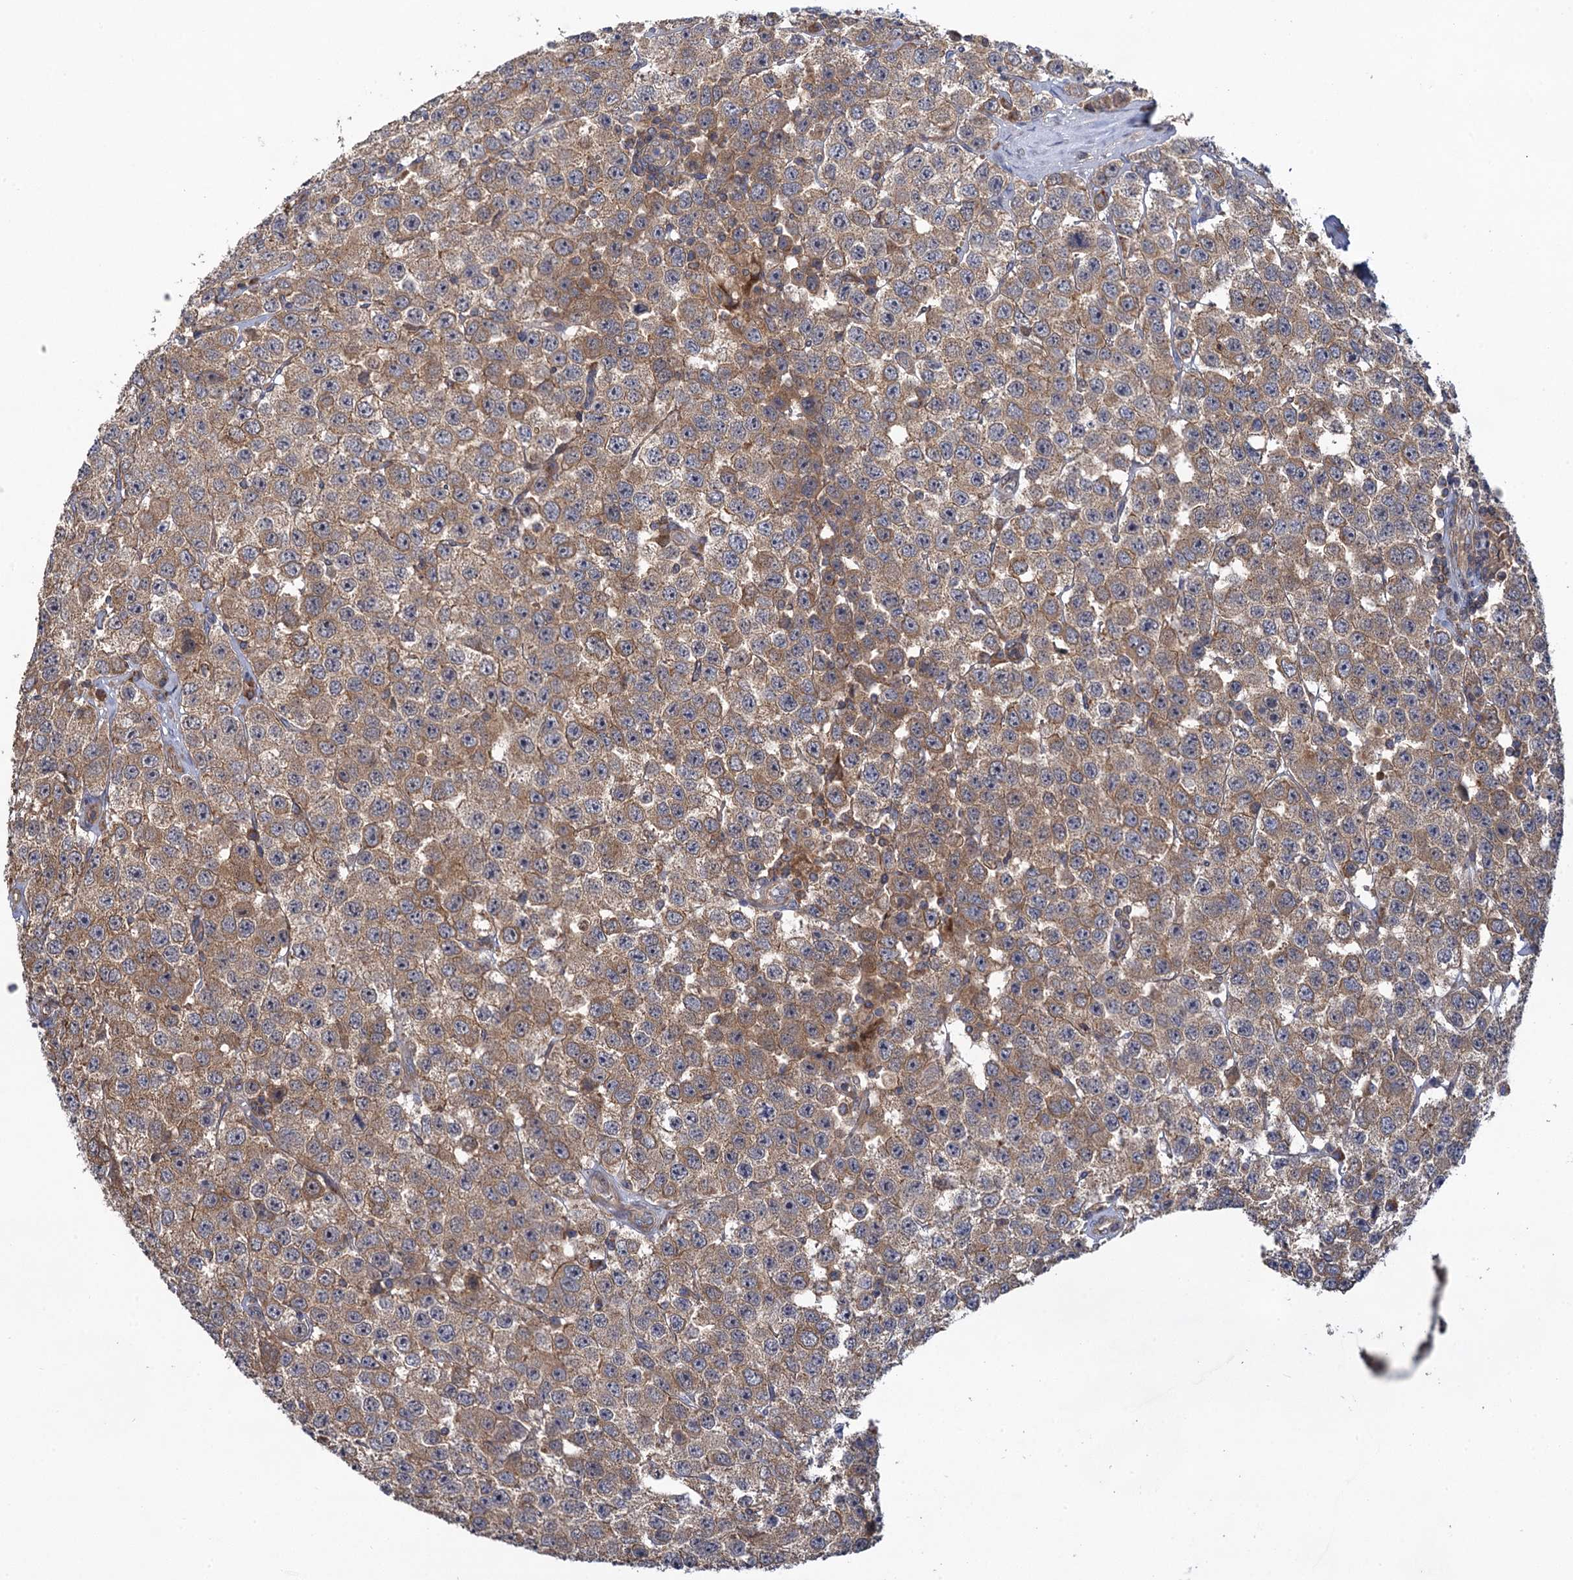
{"staining": {"intensity": "moderate", "quantity": ">75%", "location": "cytoplasmic/membranous"}, "tissue": "testis cancer", "cell_type": "Tumor cells", "image_type": "cancer", "snomed": [{"axis": "morphology", "description": "Seminoma, NOS"}, {"axis": "topography", "description": "Testis"}], "caption": "Tumor cells demonstrate medium levels of moderate cytoplasmic/membranous positivity in about >75% of cells in seminoma (testis).", "gene": "WDR88", "patient": {"sex": "male", "age": 28}}